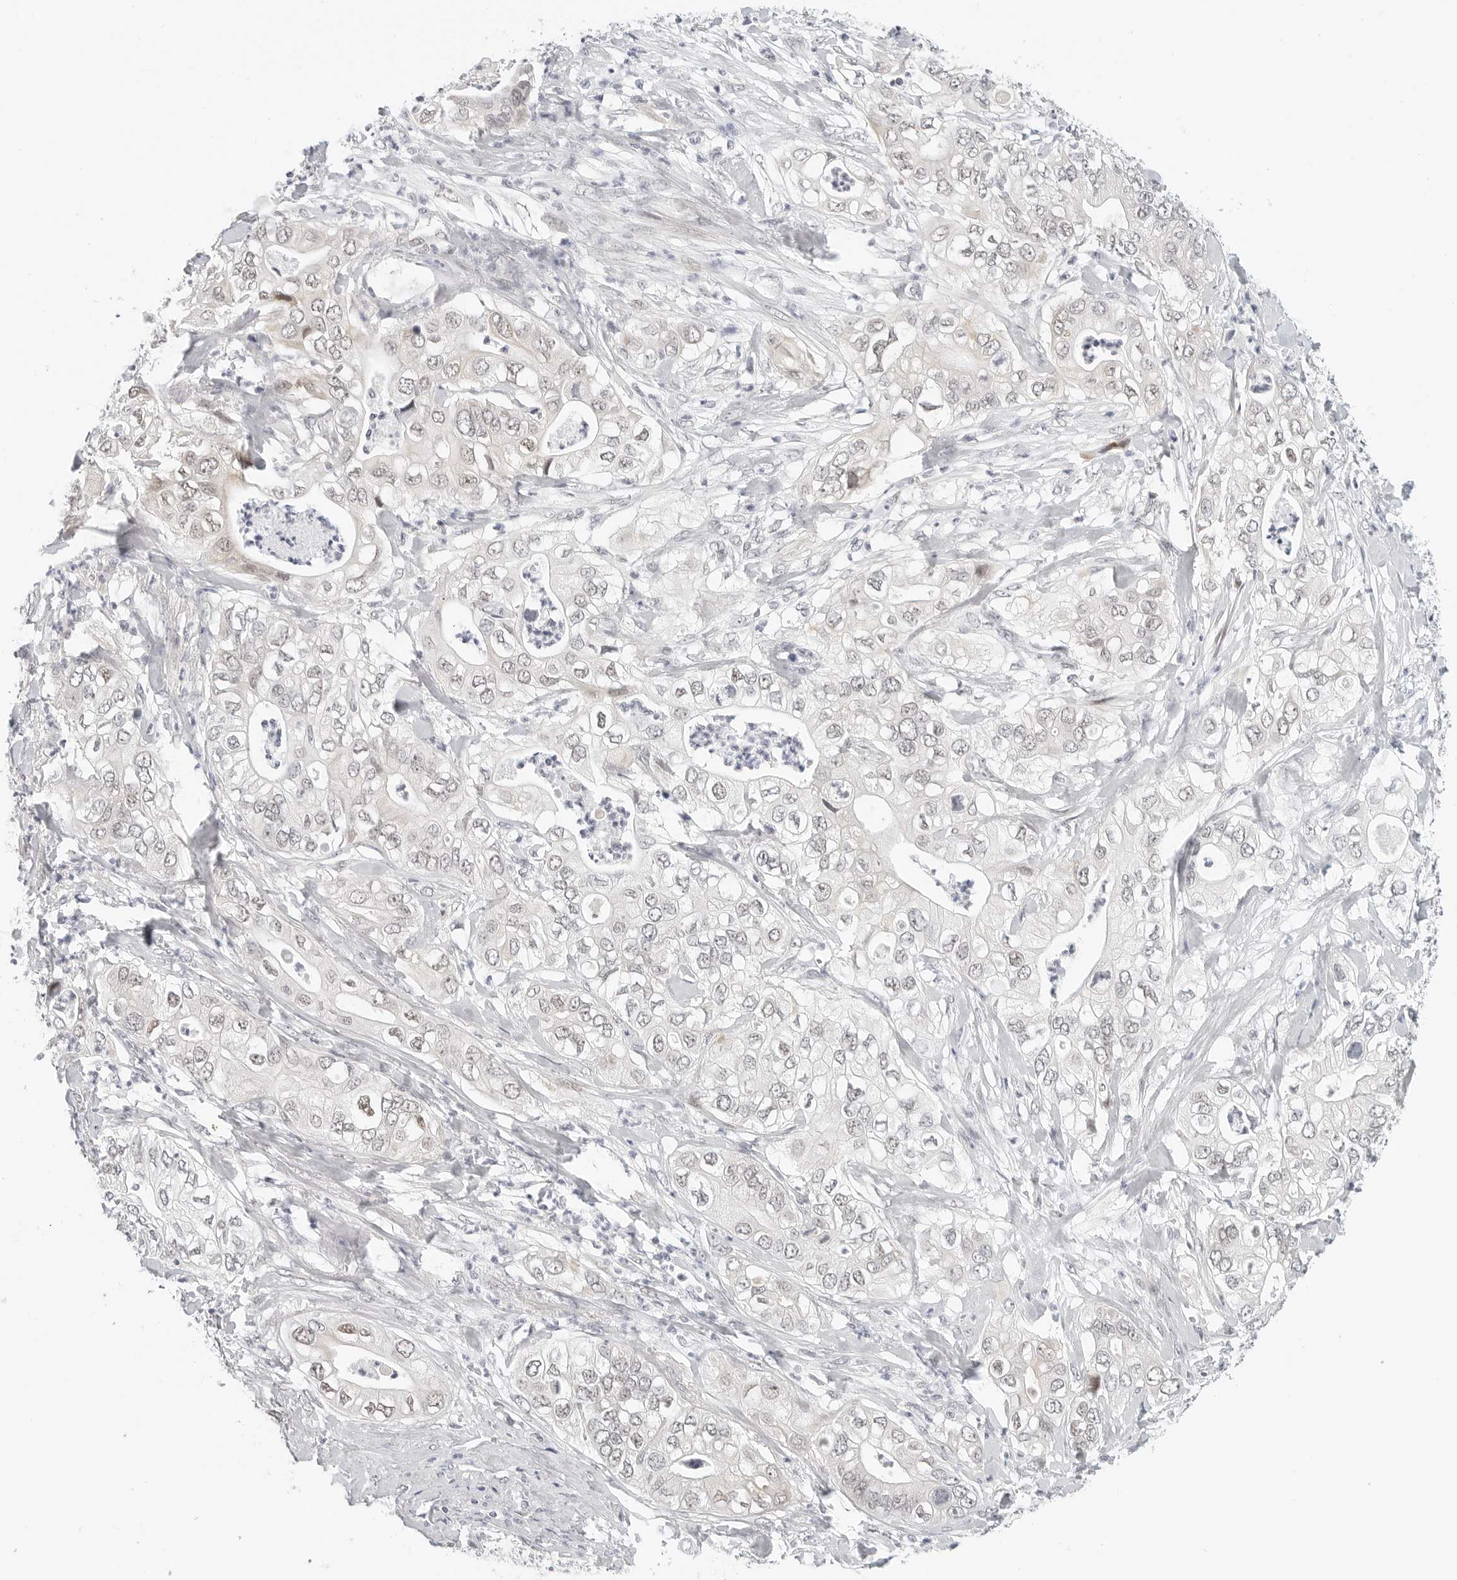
{"staining": {"intensity": "weak", "quantity": "25%-75%", "location": "nuclear"}, "tissue": "pancreatic cancer", "cell_type": "Tumor cells", "image_type": "cancer", "snomed": [{"axis": "morphology", "description": "Adenocarcinoma, NOS"}, {"axis": "topography", "description": "Pancreas"}], "caption": "Pancreatic adenocarcinoma stained for a protein reveals weak nuclear positivity in tumor cells.", "gene": "TSEN2", "patient": {"sex": "female", "age": 78}}